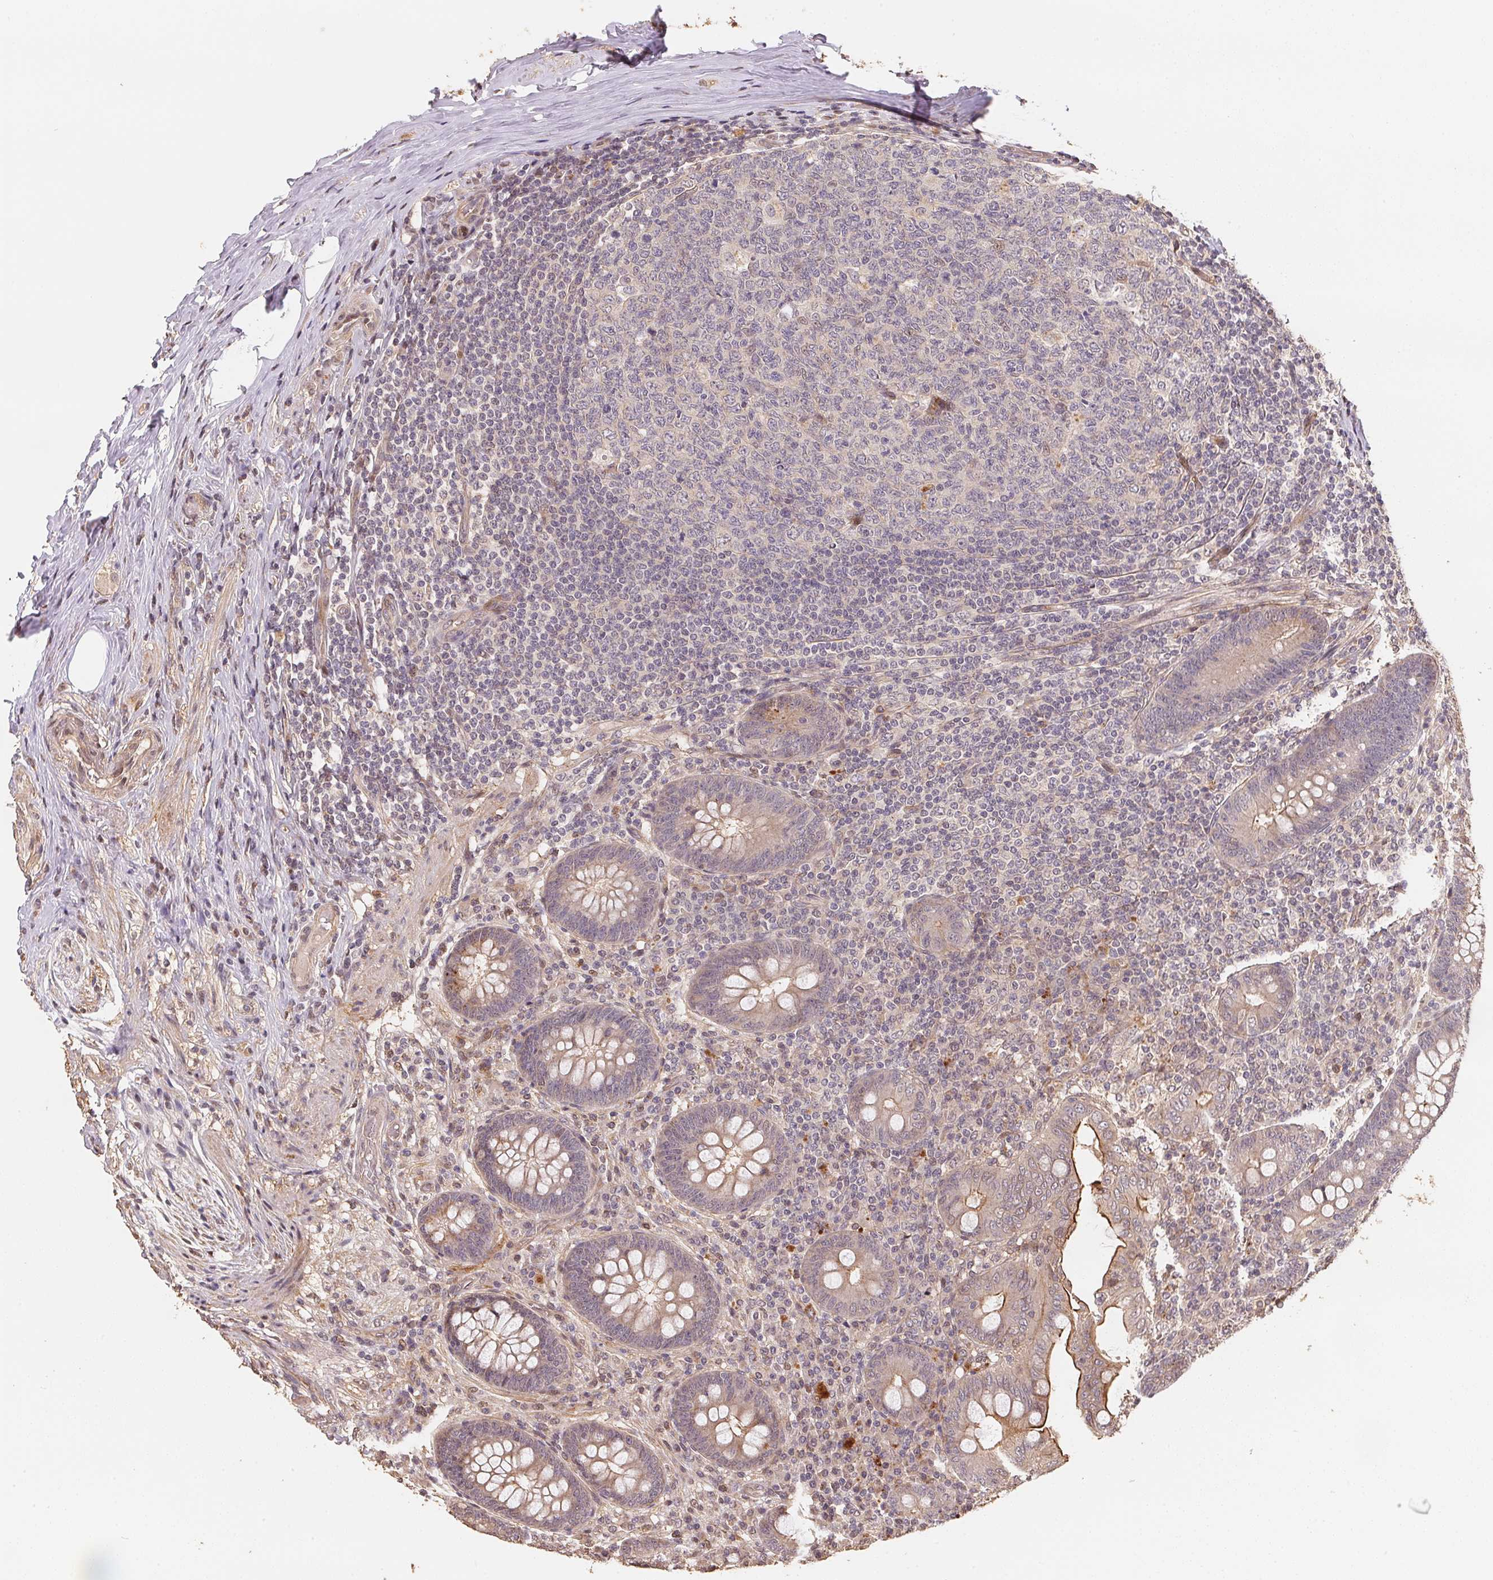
{"staining": {"intensity": "moderate", "quantity": "25%-75%", "location": "cytoplasmic/membranous"}, "tissue": "appendix", "cell_type": "Glandular cells", "image_type": "normal", "snomed": [{"axis": "morphology", "description": "Normal tissue, NOS"}, {"axis": "topography", "description": "Appendix"}], "caption": "Appendix was stained to show a protein in brown. There is medium levels of moderate cytoplasmic/membranous expression in about 25%-75% of glandular cells. (DAB IHC, brown staining for protein, blue staining for nuclei).", "gene": "TMEM222", "patient": {"sex": "male", "age": 71}}